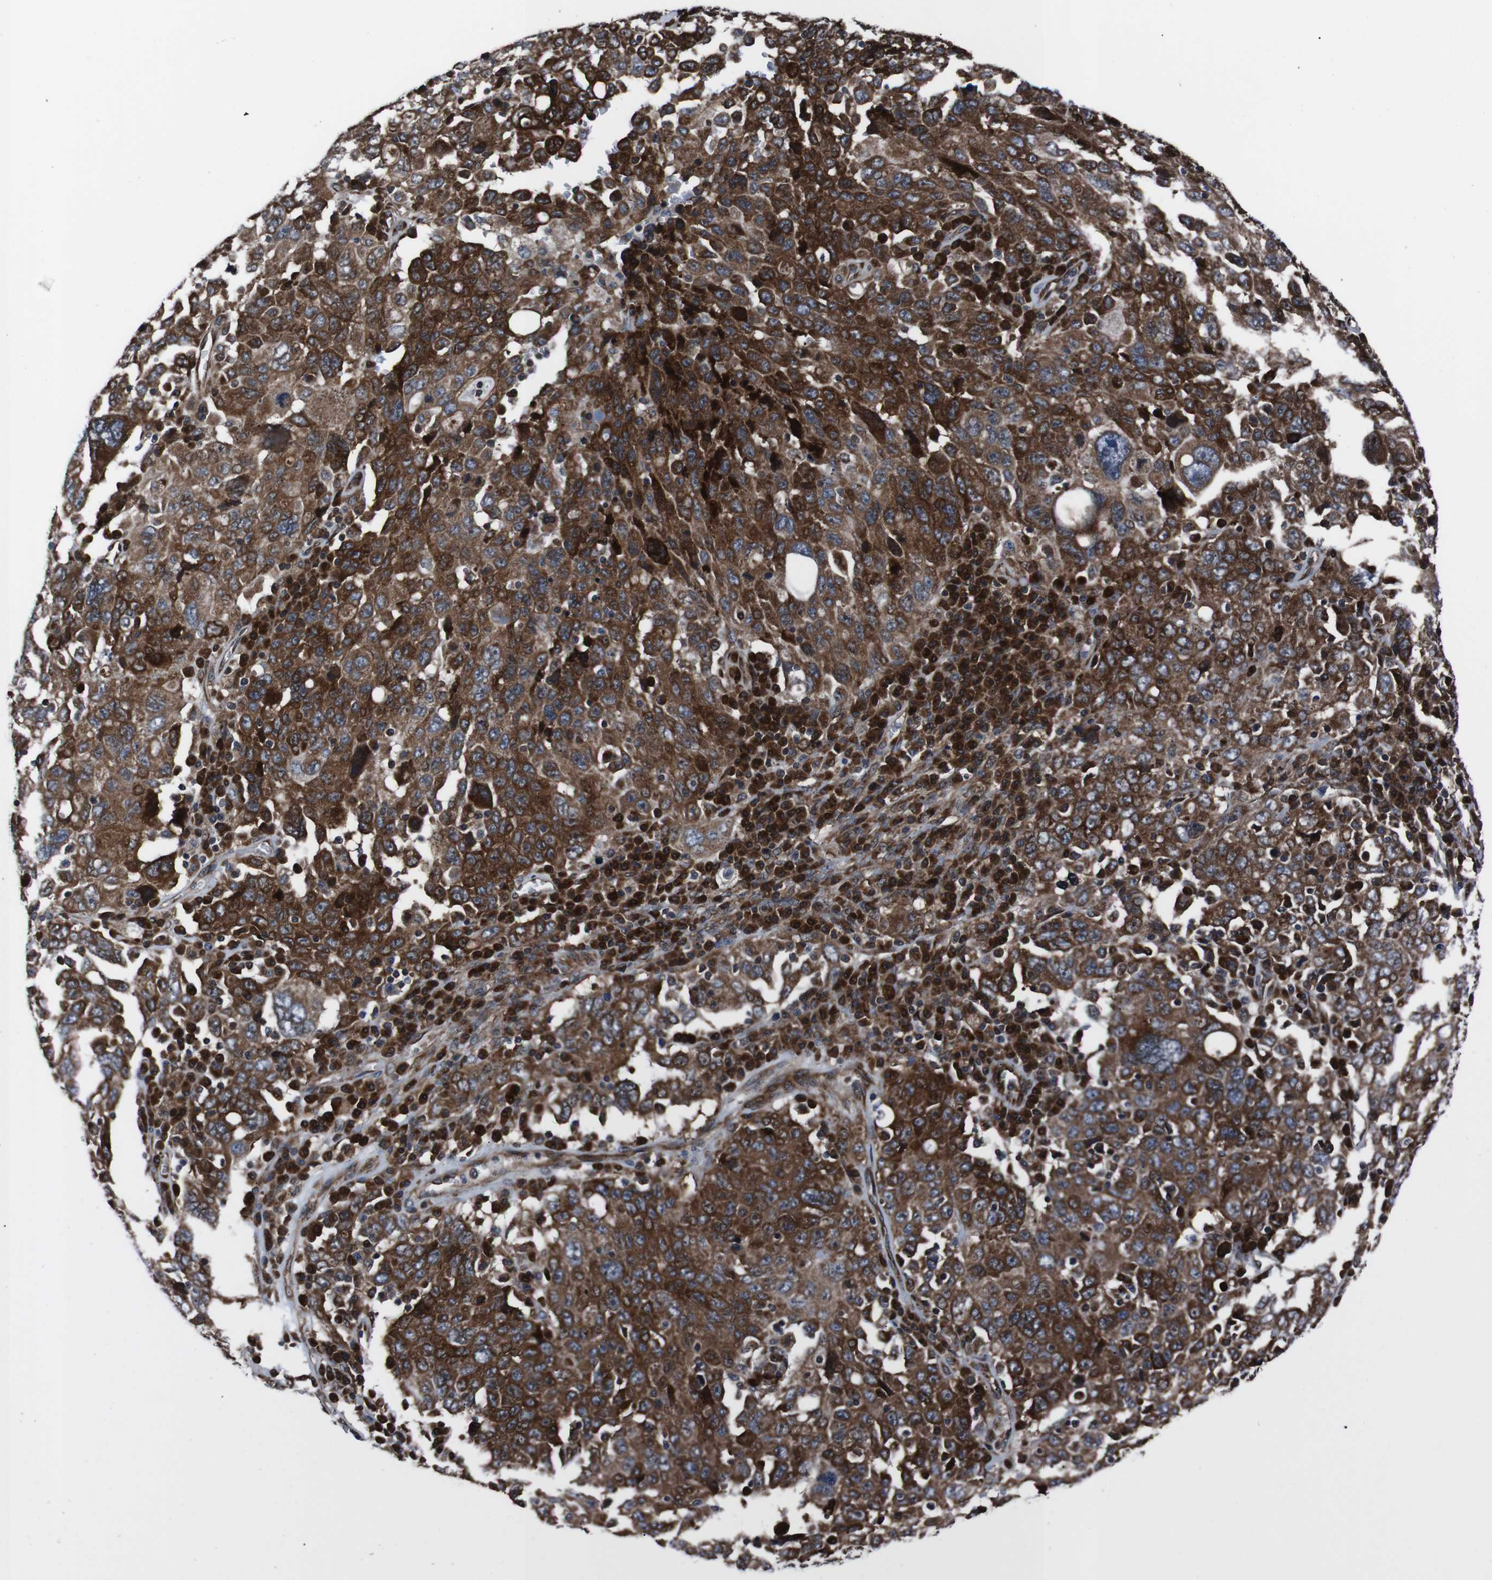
{"staining": {"intensity": "strong", "quantity": ">75%", "location": "cytoplasmic/membranous"}, "tissue": "ovarian cancer", "cell_type": "Tumor cells", "image_type": "cancer", "snomed": [{"axis": "morphology", "description": "Carcinoma, endometroid"}, {"axis": "topography", "description": "Ovary"}], "caption": "IHC (DAB (3,3'-diaminobenzidine)) staining of ovarian cancer (endometroid carcinoma) shows strong cytoplasmic/membranous protein staining in about >75% of tumor cells.", "gene": "EIF4A2", "patient": {"sex": "female", "age": 62}}